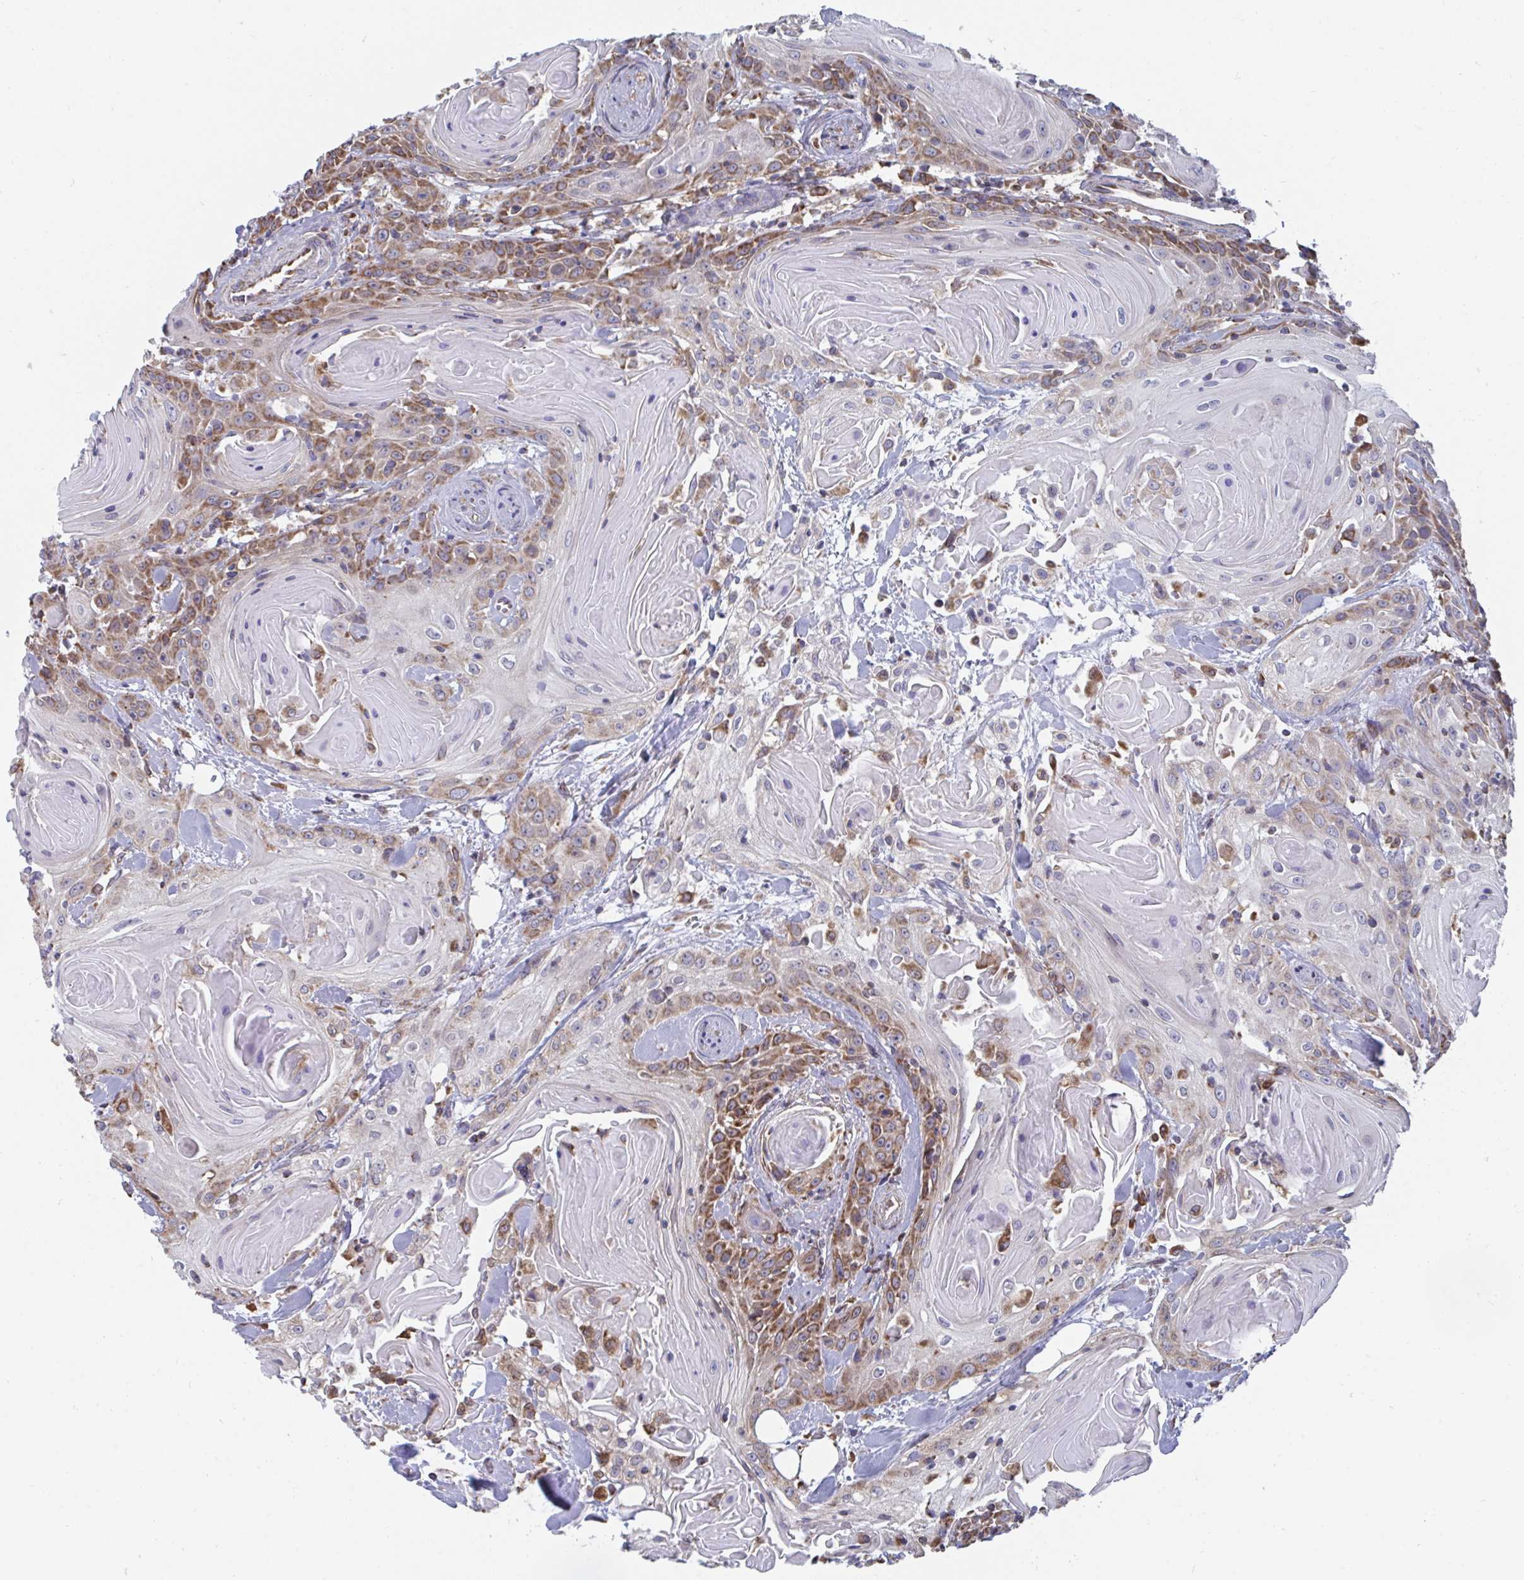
{"staining": {"intensity": "moderate", "quantity": "<25%", "location": "cytoplasmic/membranous"}, "tissue": "head and neck cancer", "cell_type": "Tumor cells", "image_type": "cancer", "snomed": [{"axis": "morphology", "description": "Squamous cell carcinoma, NOS"}, {"axis": "topography", "description": "Head-Neck"}], "caption": "Tumor cells demonstrate low levels of moderate cytoplasmic/membranous positivity in approximately <25% of cells in human head and neck cancer.", "gene": "ELAVL1", "patient": {"sex": "female", "age": 84}}